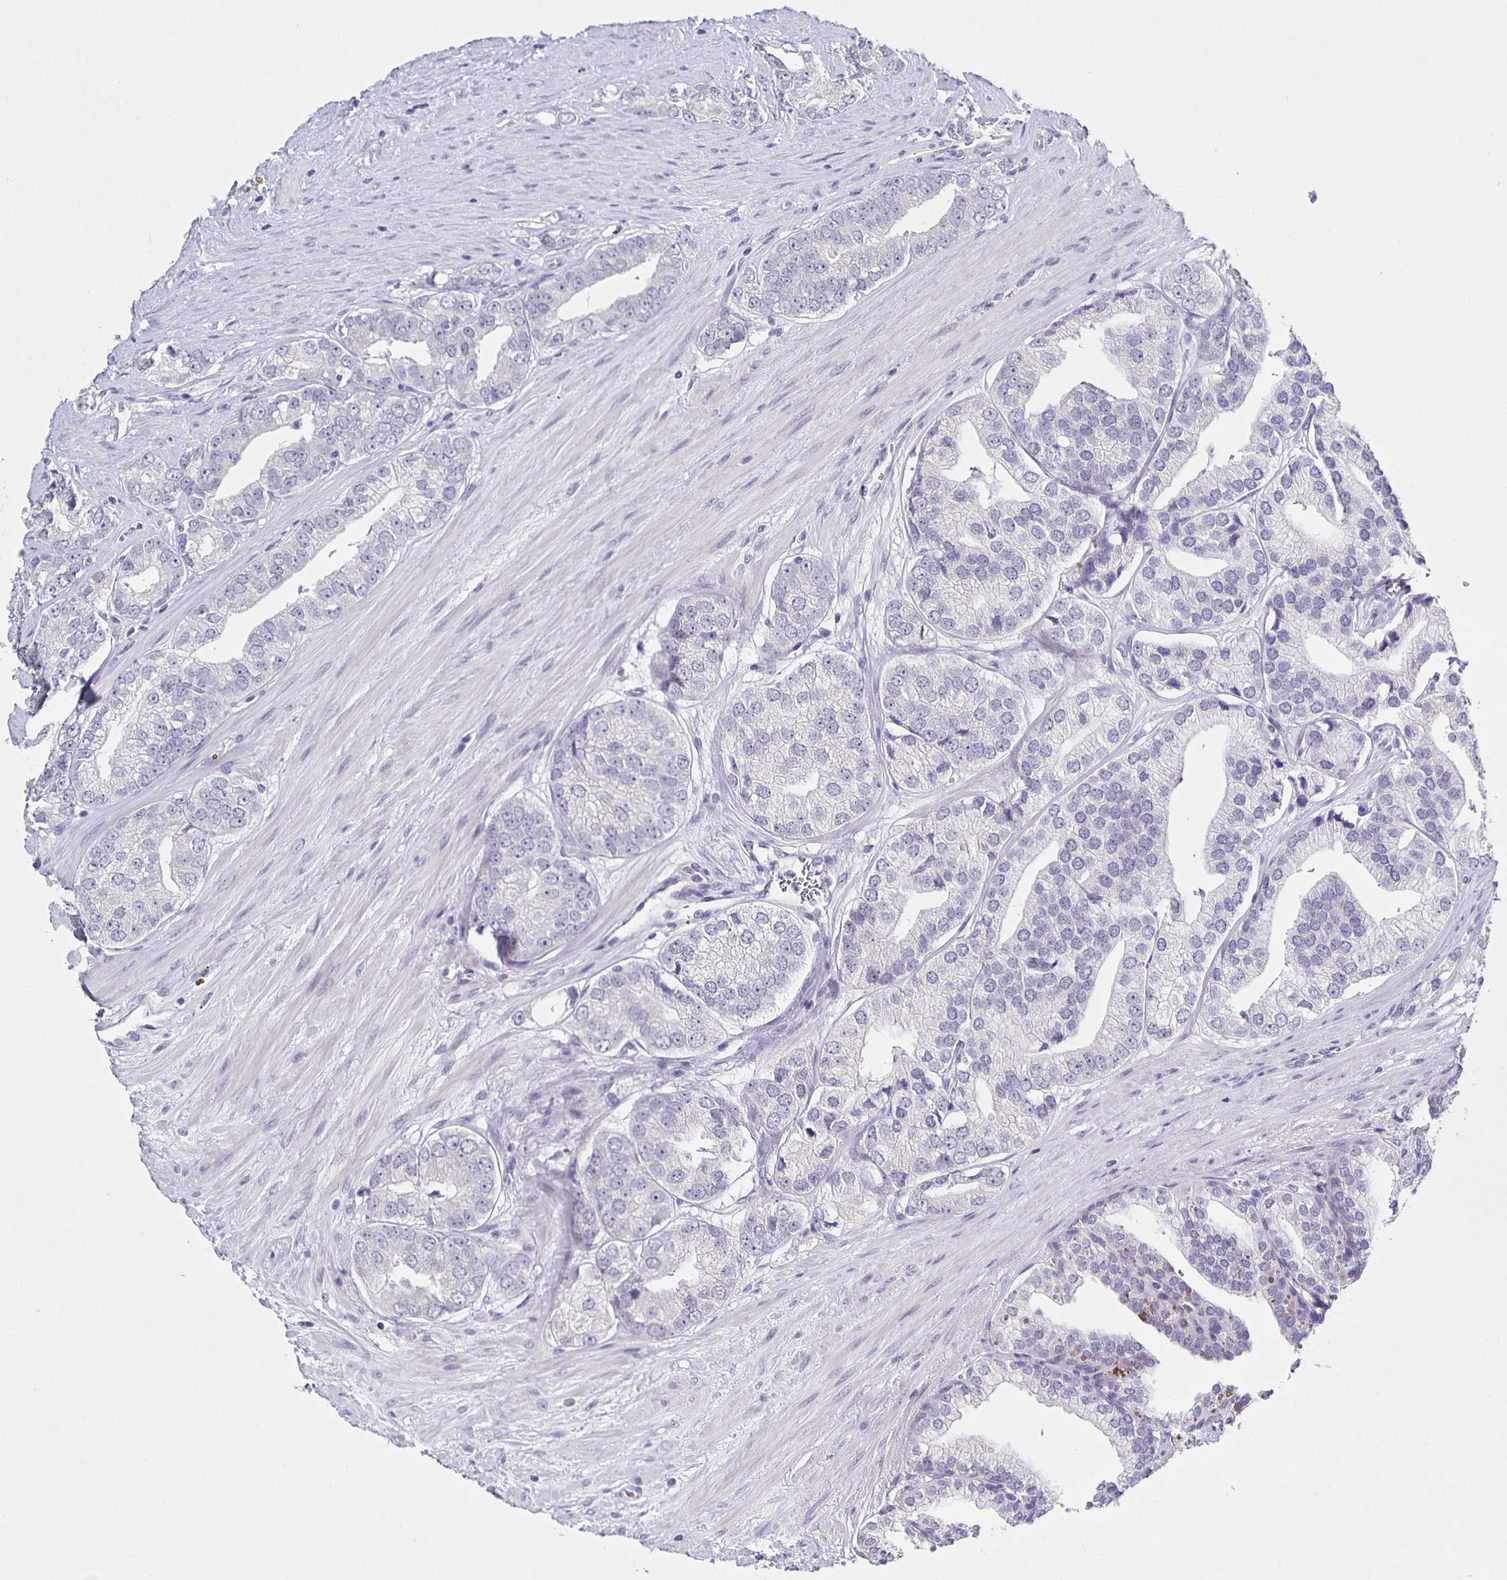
{"staining": {"intensity": "negative", "quantity": "none", "location": "none"}, "tissue": "prostate cancer", "cell_type": "Tumor cells", "image_type": "cancer", "snomed": [{"axis": "morphology", "description": "Adenocarcinoma, High grade"}, {"axis": "topography", "description": "Prostate"}], "caption": "Prostate cancer (high-grade adenocarcinoma) was stained to show a protein in brown. There is no significant staining in tumor cells. The staining was performed using DAB to visualize the protein expression in brown, while the nuclei were stained in blue with hematoxylin (Magnification: 20x).", "gene": "CARNS1", "patient": {"sex": "male", "age": 58}}